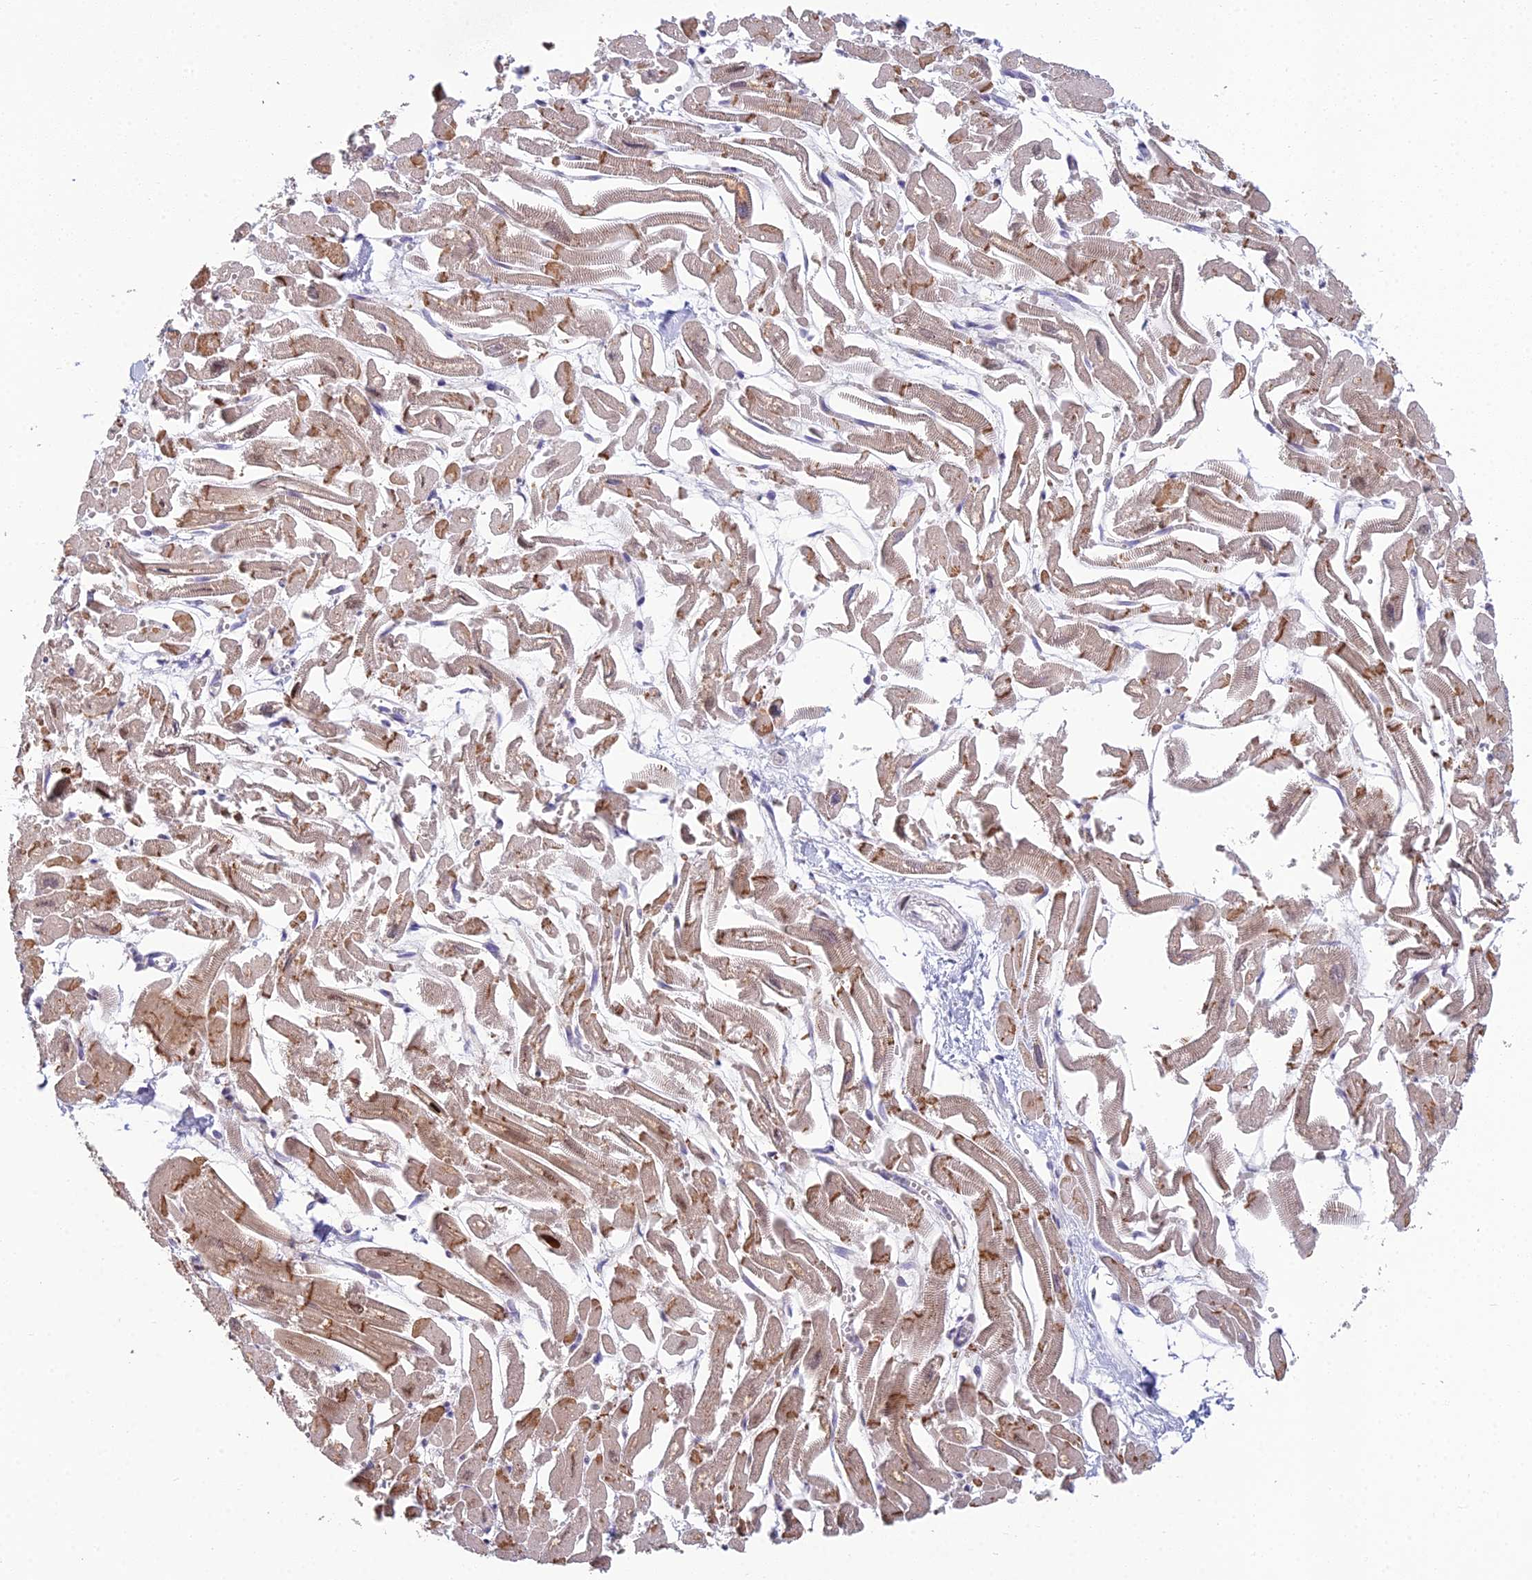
{"staining": {"intensity": "moderate", "quantity": ">75%", "location": "cytoplasmic/membranous"}, "tissue": "heart muscle", "cell_type": "Cardiomyocytes", "image_type": "normal", "snomed": [{"axis": "morphology", "description": "Normal tissue, NOS"}, {"axis": "topography", "description": "Heart"}], "caption": "The histopathology image shows immunohistochemical staining of unremarkable heart muscle. There is moderate cytoplasmic/membranous expression is identified in approximately >75% of cardiomyocytes. Nuclei are stained in blue.", "gene": "ABHD17A", "patient": {"sex": "male", "age": 54}}